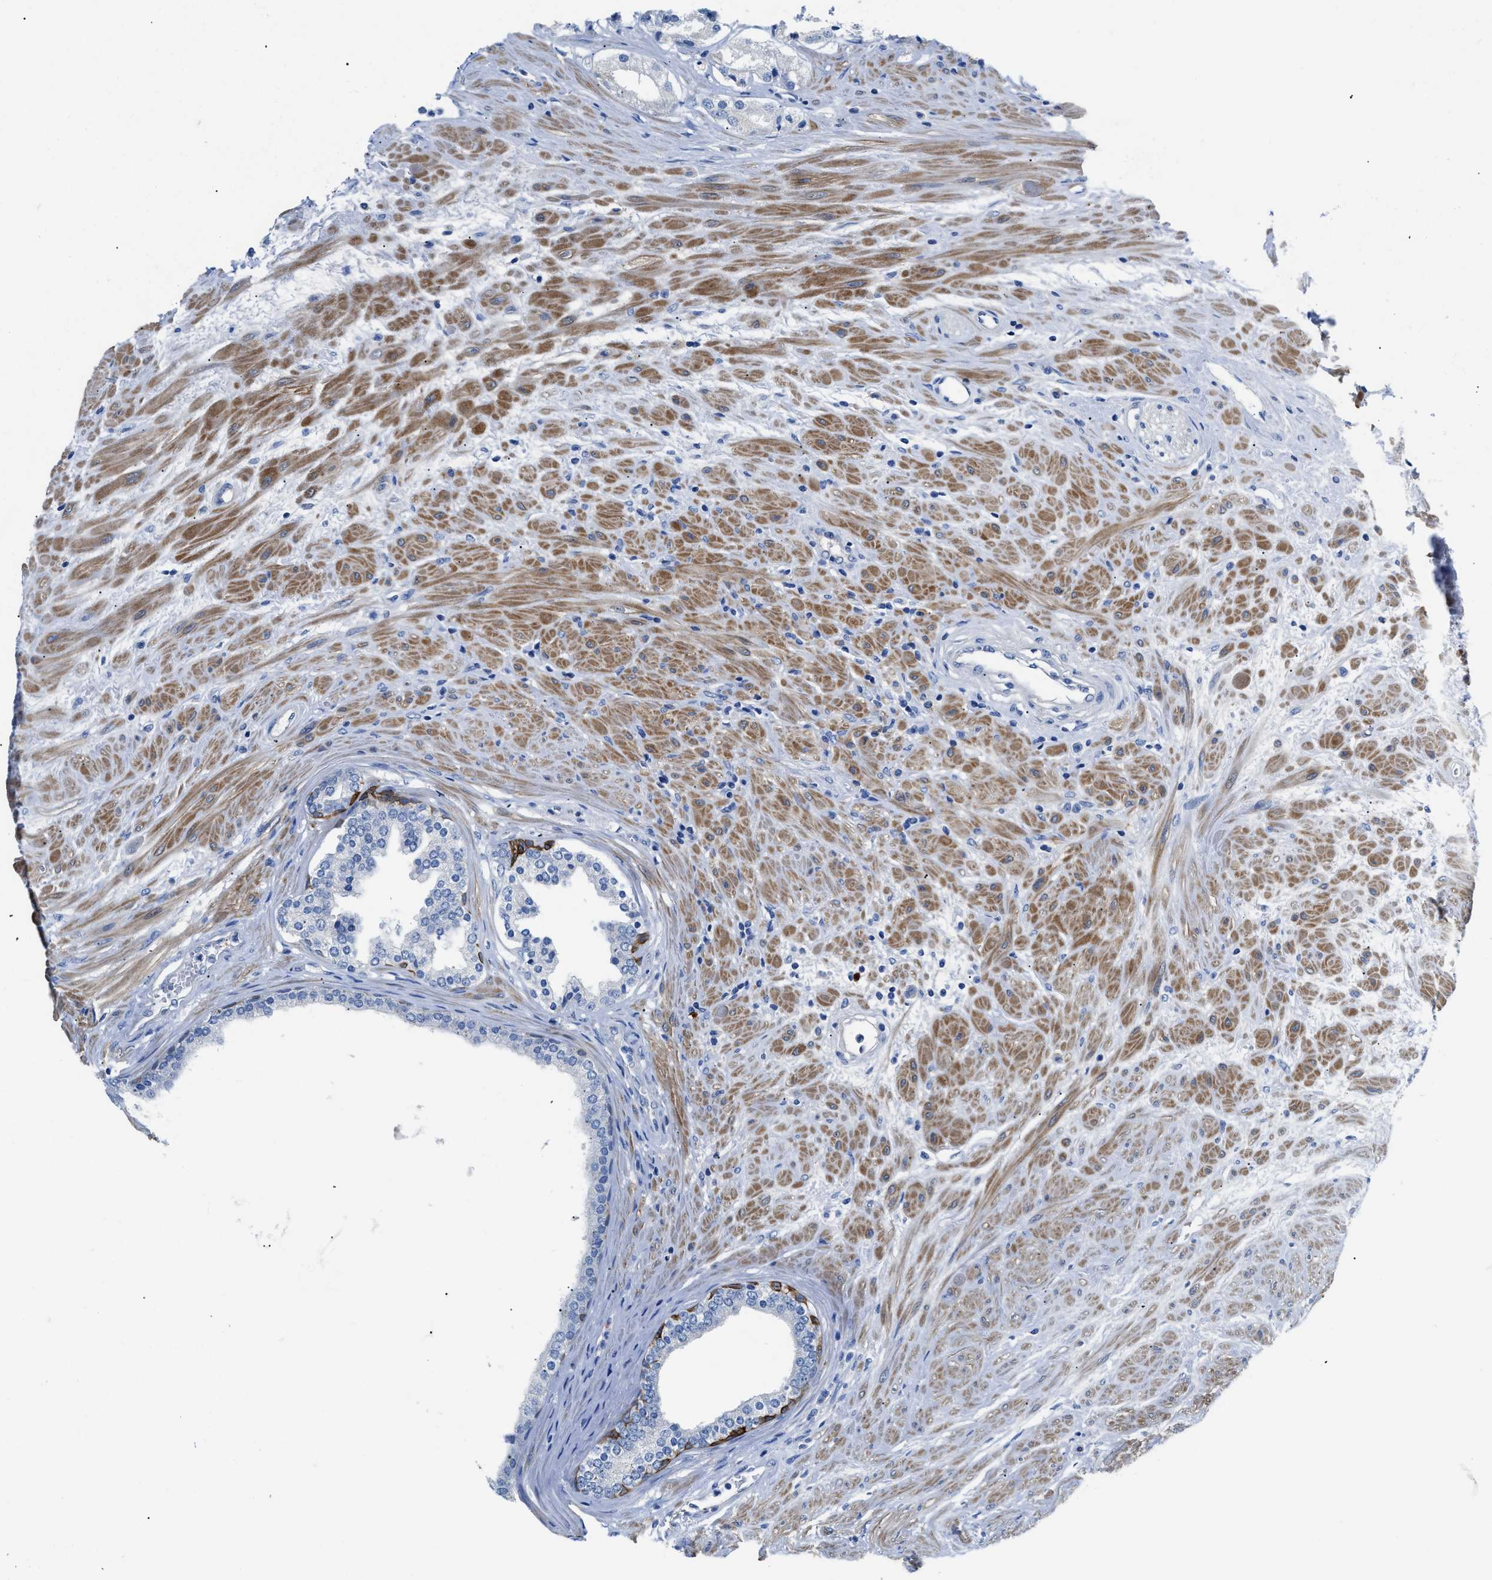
{"staining": {"intensity": "negative", "quantity": "none", "location": "none"}, "tissue": "prostate cancer", "cell_type": "Tumor cells", "image_type": "cancer", "snomed": [{"axis": "morphology", "description": "Adenocarcinoma, Low grade"}, {"axis": "topography", "description": "Prostate"}], "caption": "Prostate adenocarcinoma (low-grade) was stained to show a protein in brown. There is no significant expression in tumor cells.", "gene": "SLC10A6", "patient": {"sex": "male", "age": 63}}